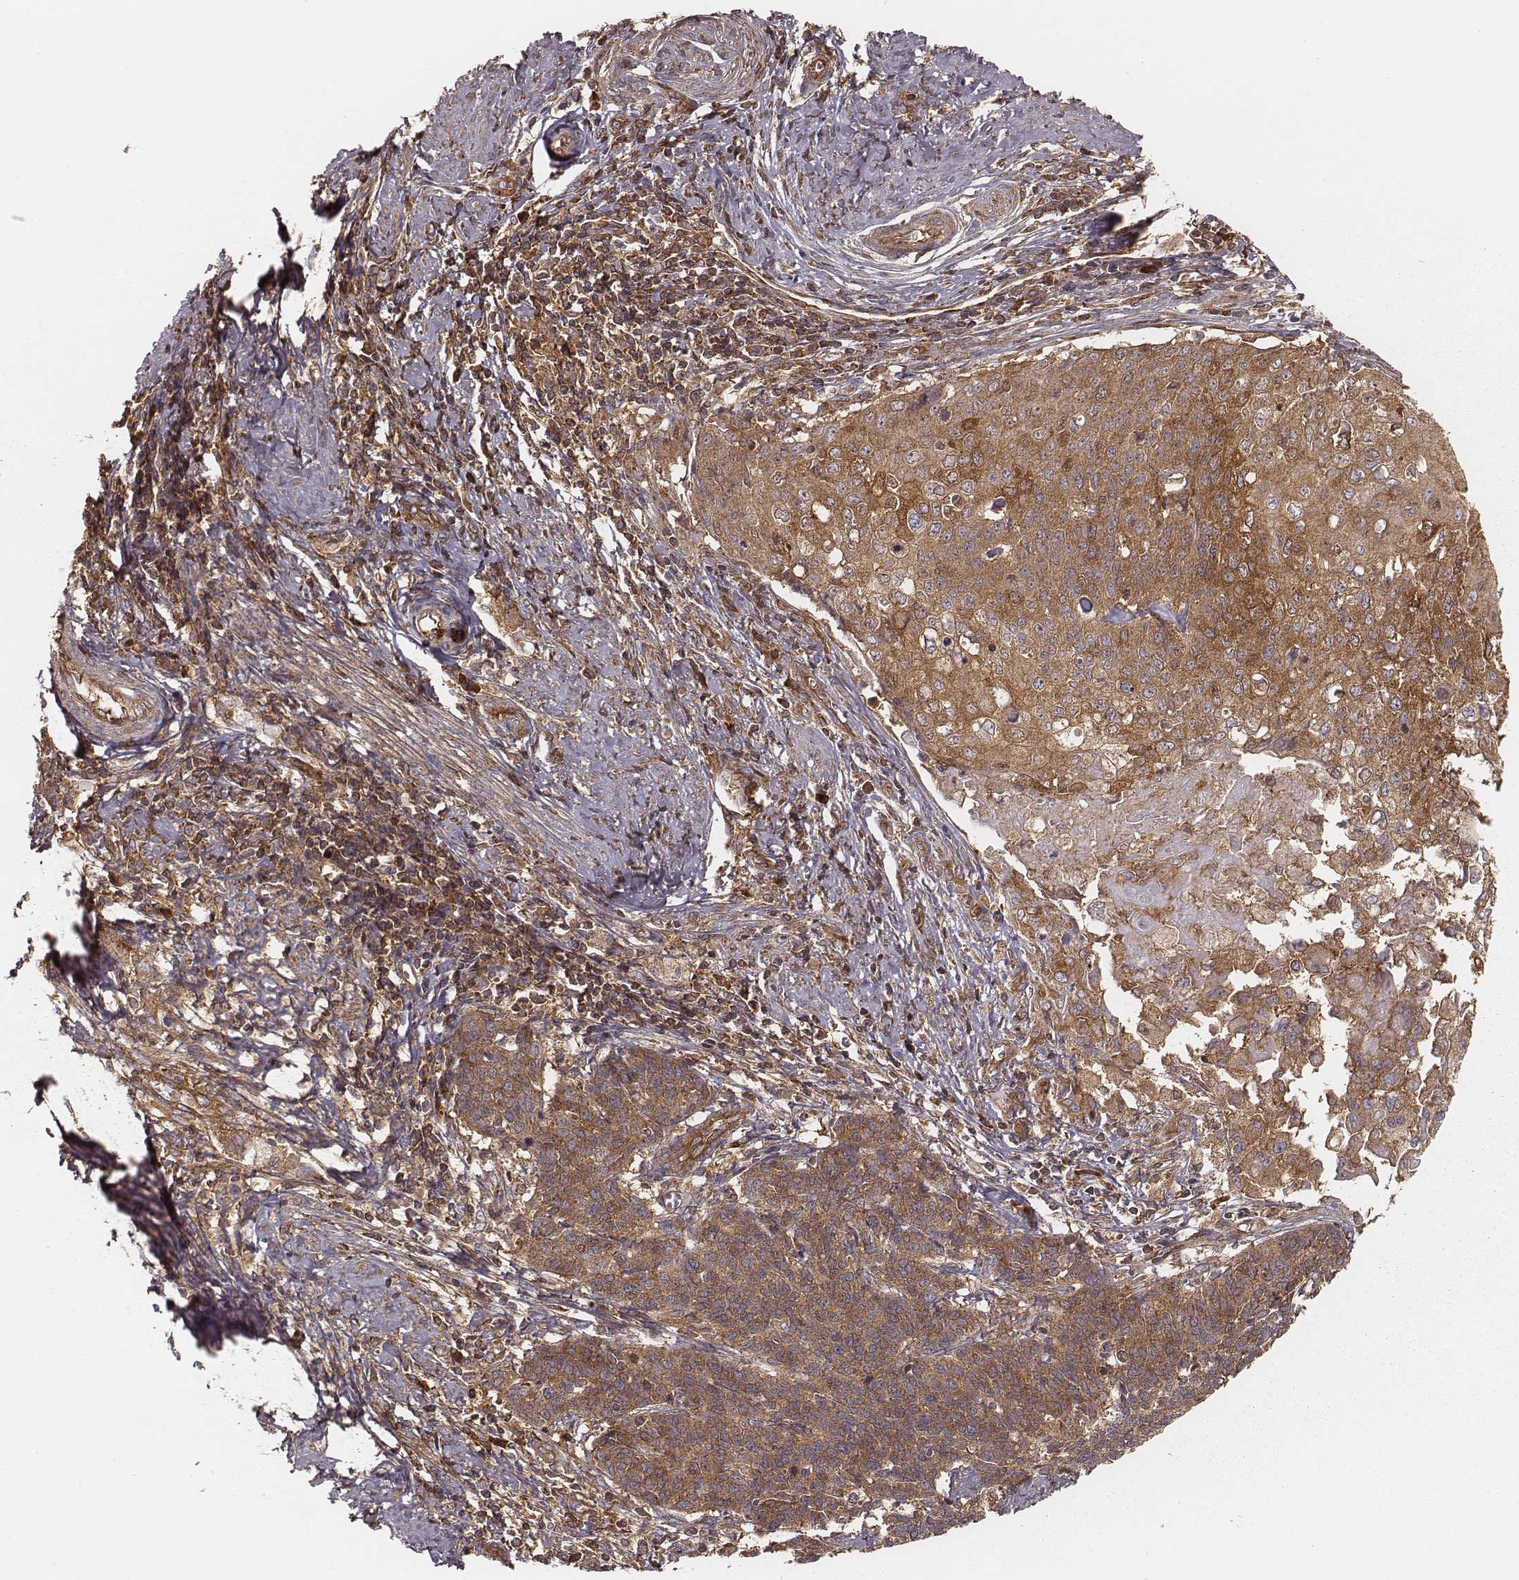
{"staining": {"intensity": "moderate", "quantity": ">75%", "location": "cytoplasmic/membranous"}, "tissue": "cervical cancer", "cell_type": "Tumor cells", "image_type": "cancer", "snomed": [{"axis": "morphology", "description": "Squamous cell carcinoma, NOS"}, {"axis": "topography", "description": "Cervix"}], "caption": "Immunohistochemistry photomicrograph of neoplastic tissue: human cervical cancer (squamous cell carcinoma) stained using IHC shows medium levels of moderate protein expression localized specifically in the cytoplasmic/membranous of tumor cells, appearing as a cytoplasmic/membranous brown color.", "gene": "CARS1", "patient": {"sex": "female", "age": 39}}